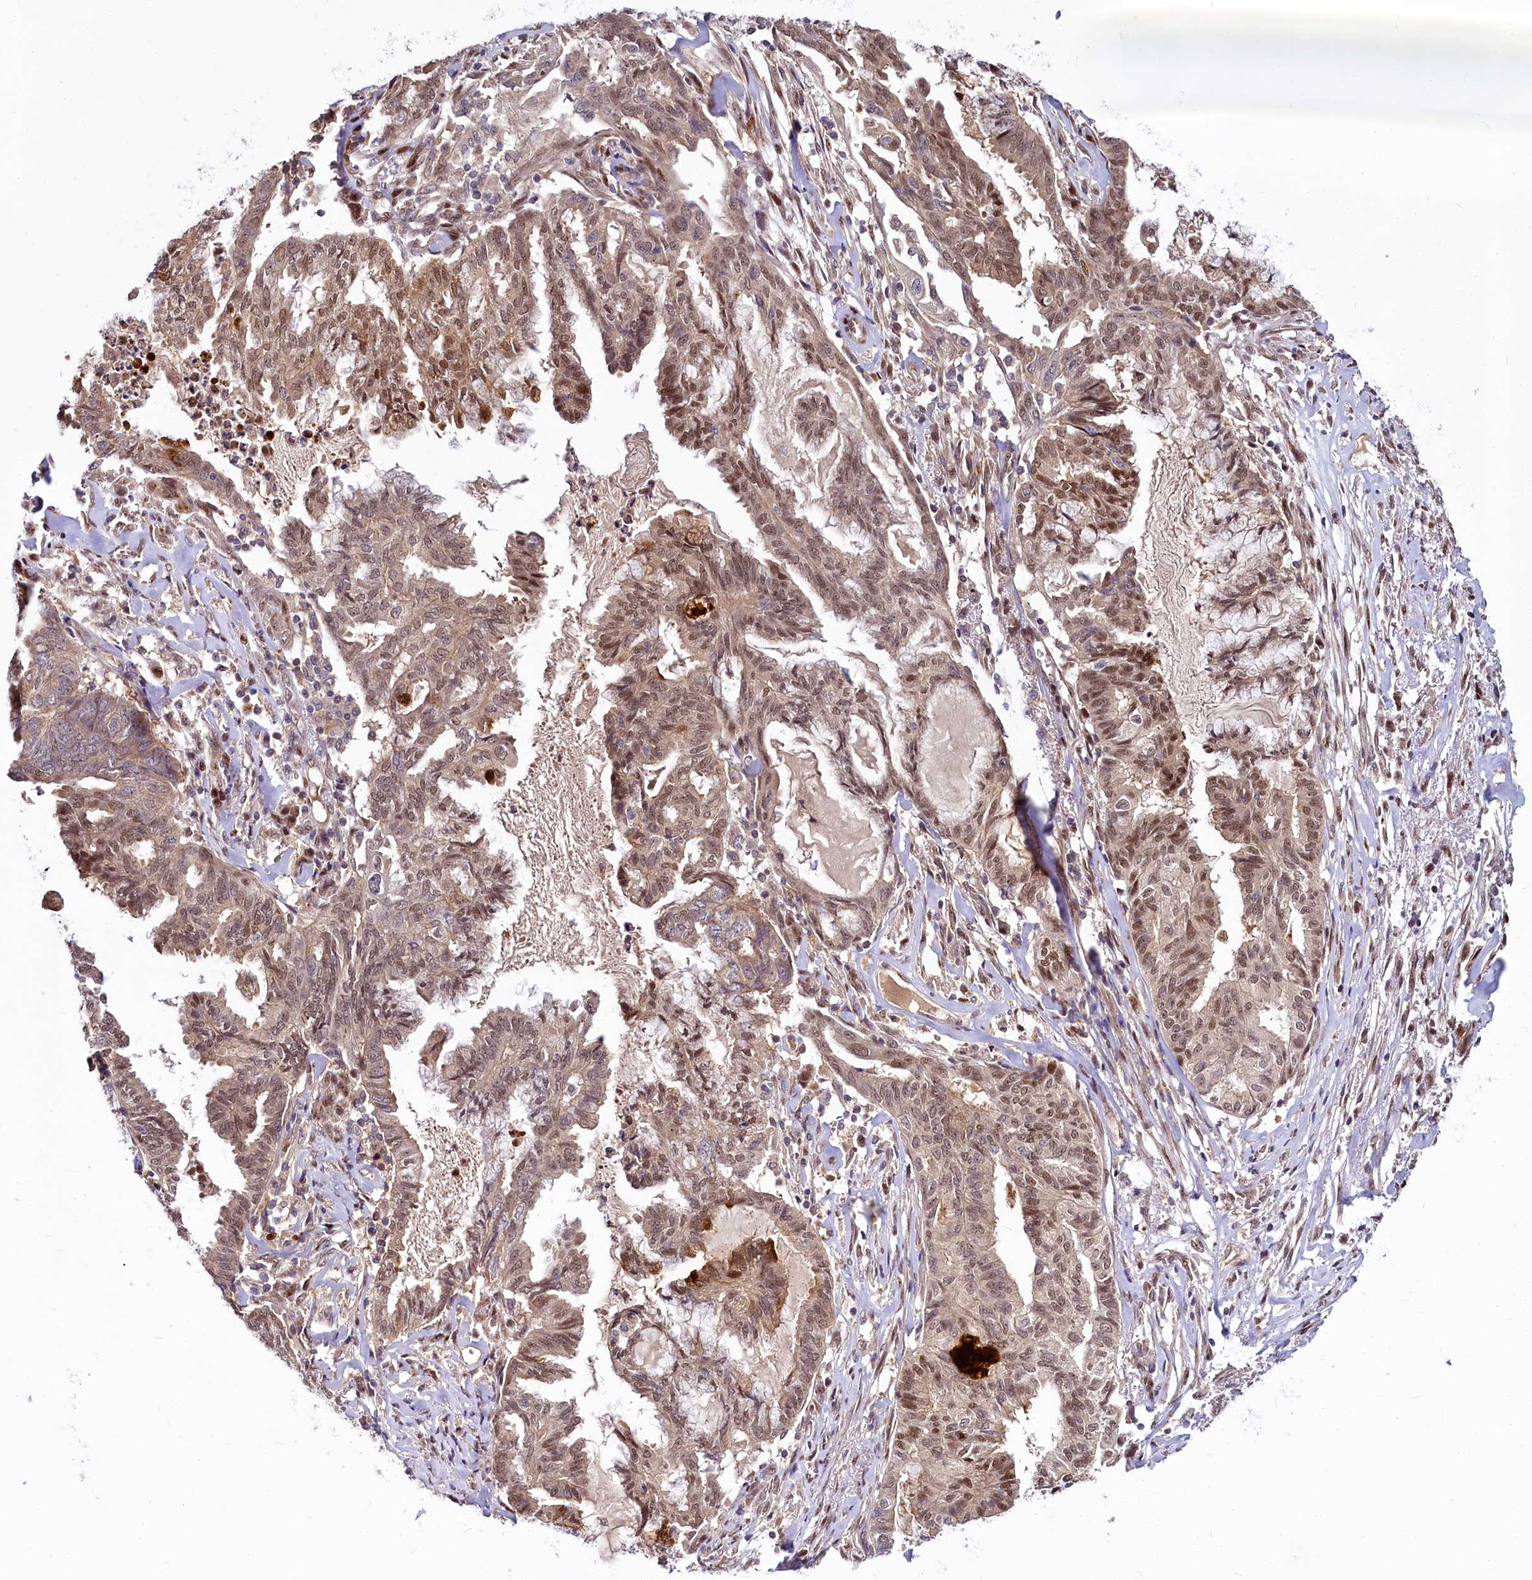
{"staining": {"intensity": "moderate", "quantity": ">75%", "location": "nuclear"}, "tissue": "endometrial cancer", "cell_type": "Tumor cells", "image_type": "cancer", "snomed": [{"axis": "morphology", "description": "Adenocarcinoma, NOS"}, {"axis": "topography", "description": "Endometrium"}], "caption": "Tumor cells show moderate nuclear staining in about >75% of cells in adenocarcinoma (endometrial). (DAB IHC with brightfield microscopy, high magnification).", "gene": "MAML2", "patient": {"sex": "female", "age": 86}}